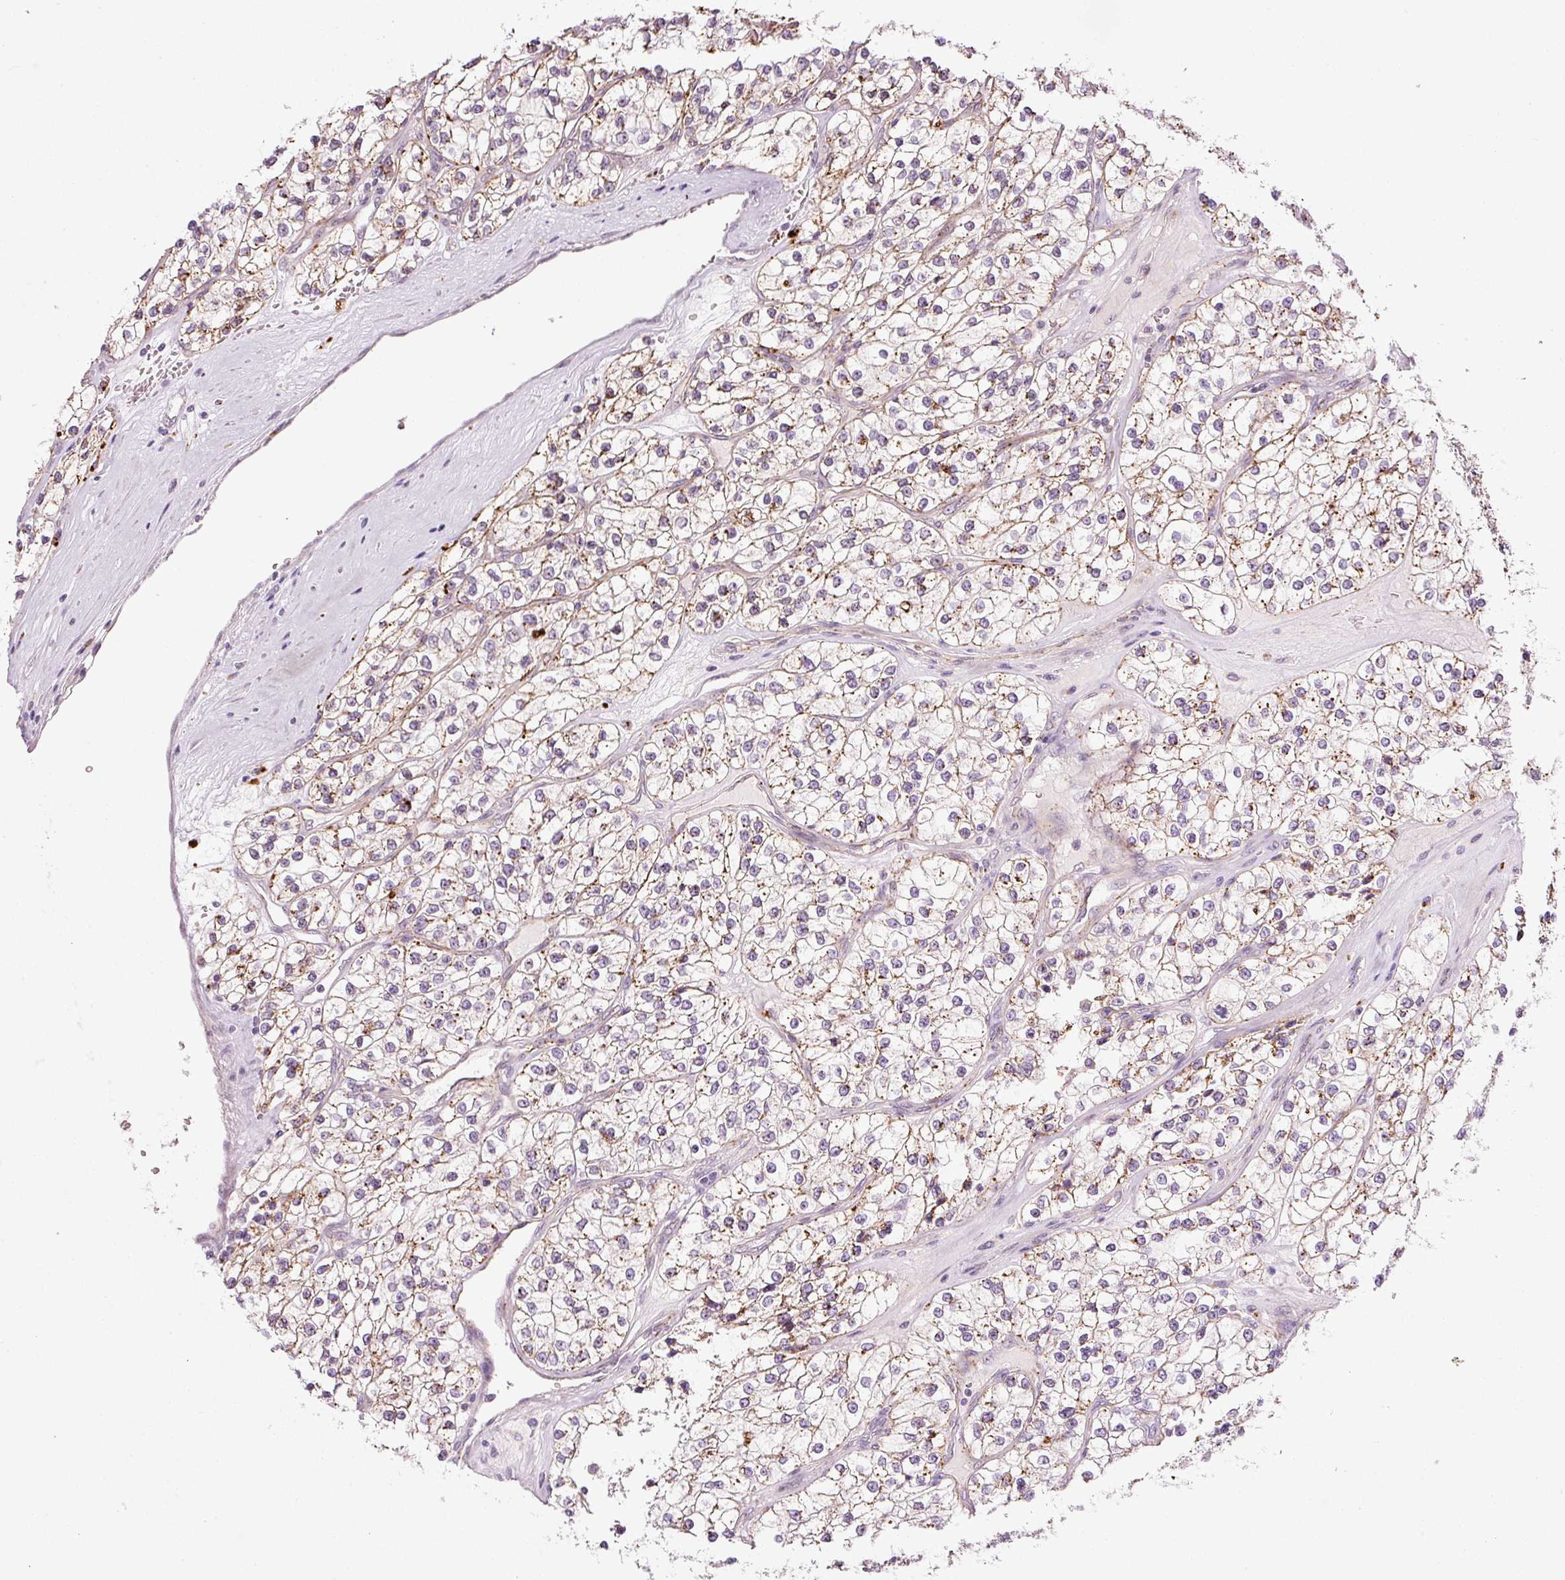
{"staining": {"intensity": "weak", "quantity": ">75%", "location": "cytoplasmic/membranous"}, "tissue": "renal cancer", "cell_type": "Tumor cells", "image_type": "cancer", "snomed": [{"axis": "morphology", "description": "Adenocarcinoma, NOS"}, {"axis": "topography", "description": "Kidney"}], "caption": "Renal adenocarcinoma tissue displays weak cytoplasmic/membranous staining in about >75% of tumor cells The protein of interest is shown in brown color, while the nuclei are stained blue.", "gene": "ZNF639", "patient": {"sex": "female", "age": 57}}